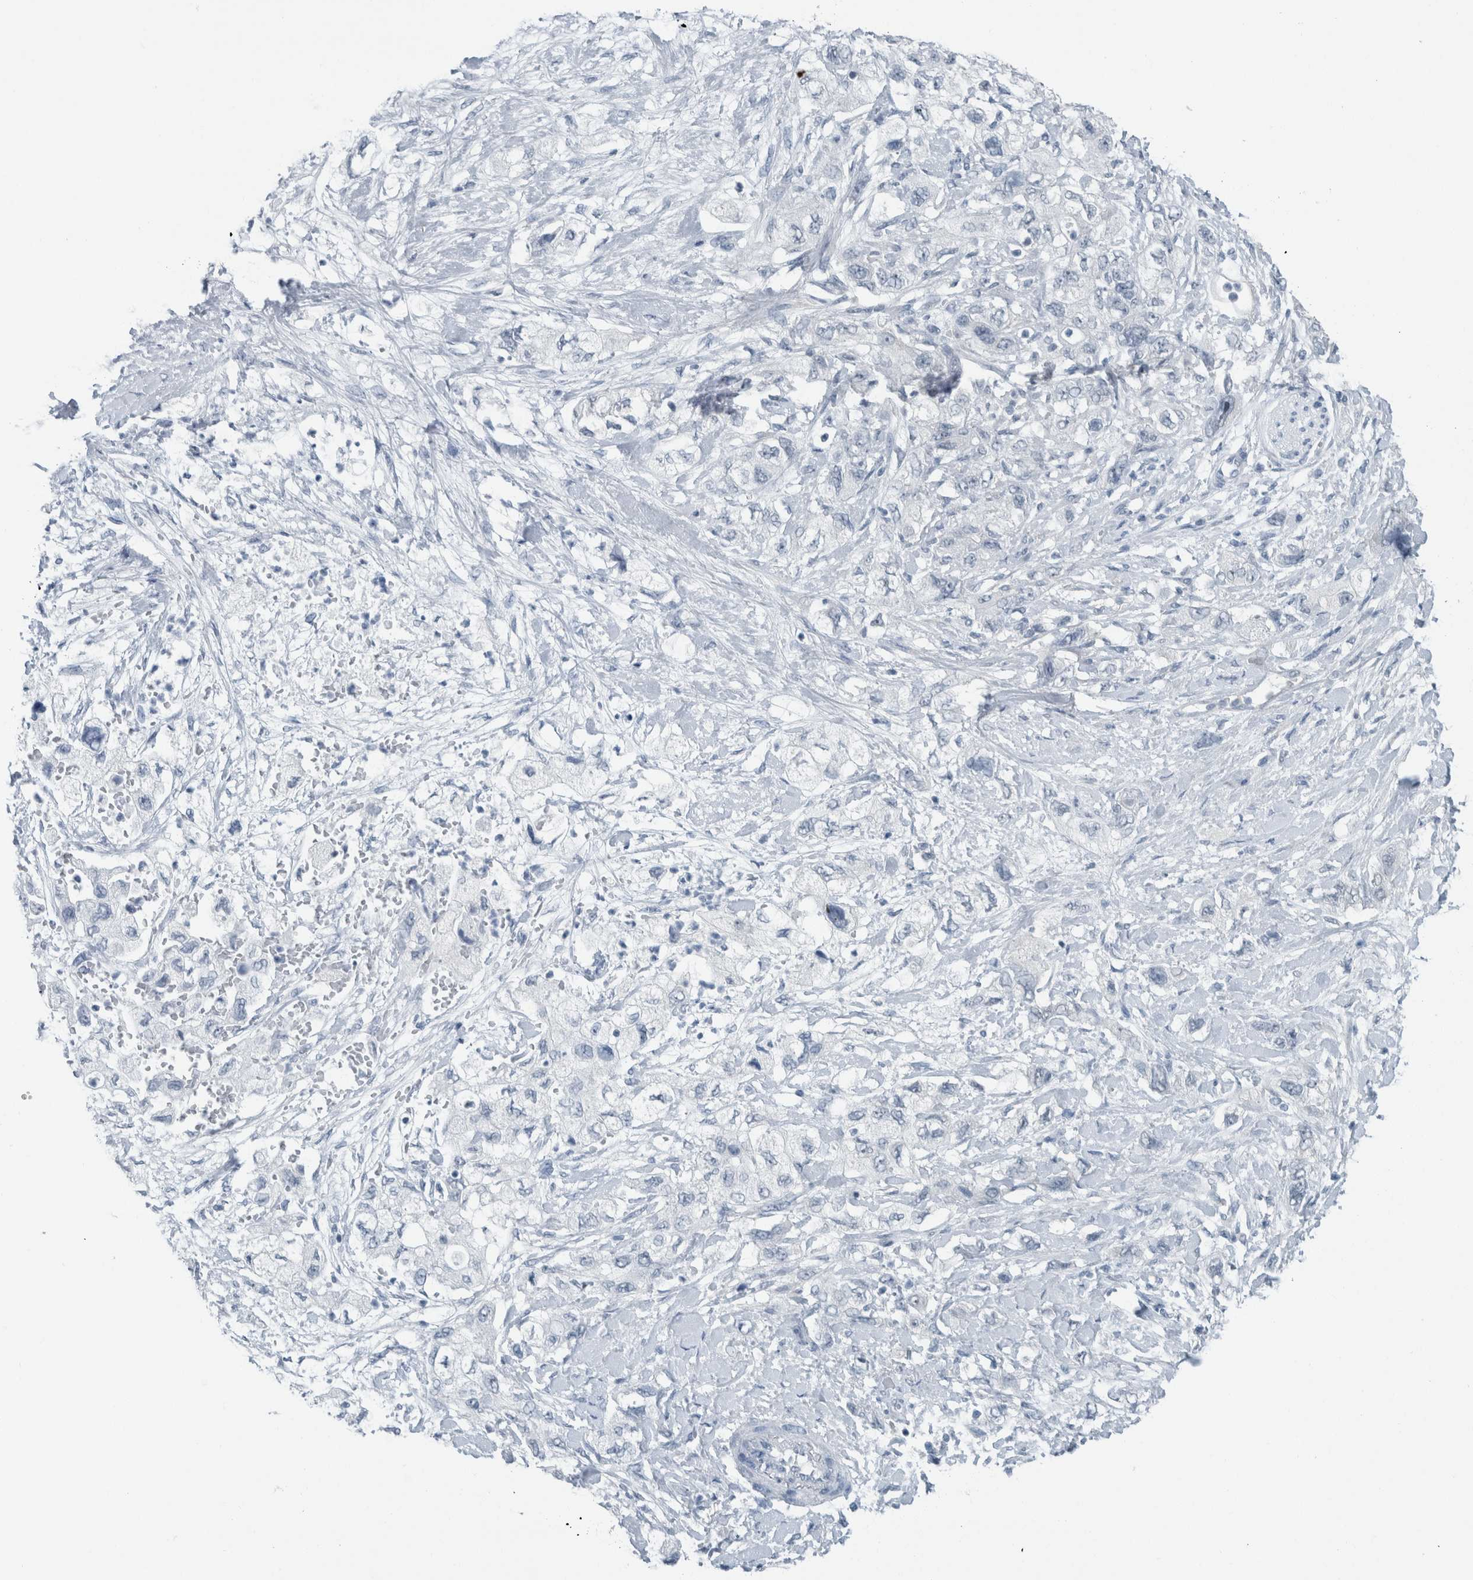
{"staining": {"intensity": "negative", "quantity": "none", "location": "none"}, "tissue": "pancreatic cancer", "cell_type": "Tumor cells", "image_type": "cancer", "snomed": [{"axis": "morphology", "description": "Adenocarcinoma, NOS"}, {"axis": "topography", "description": "Pancreas"}], "caption": "IHC of human adenocarcinoma (pancreatic) shows no staining in tumor cells.", "gene": "MYO1E", "patient": {"sex": "female", "age": 73}}